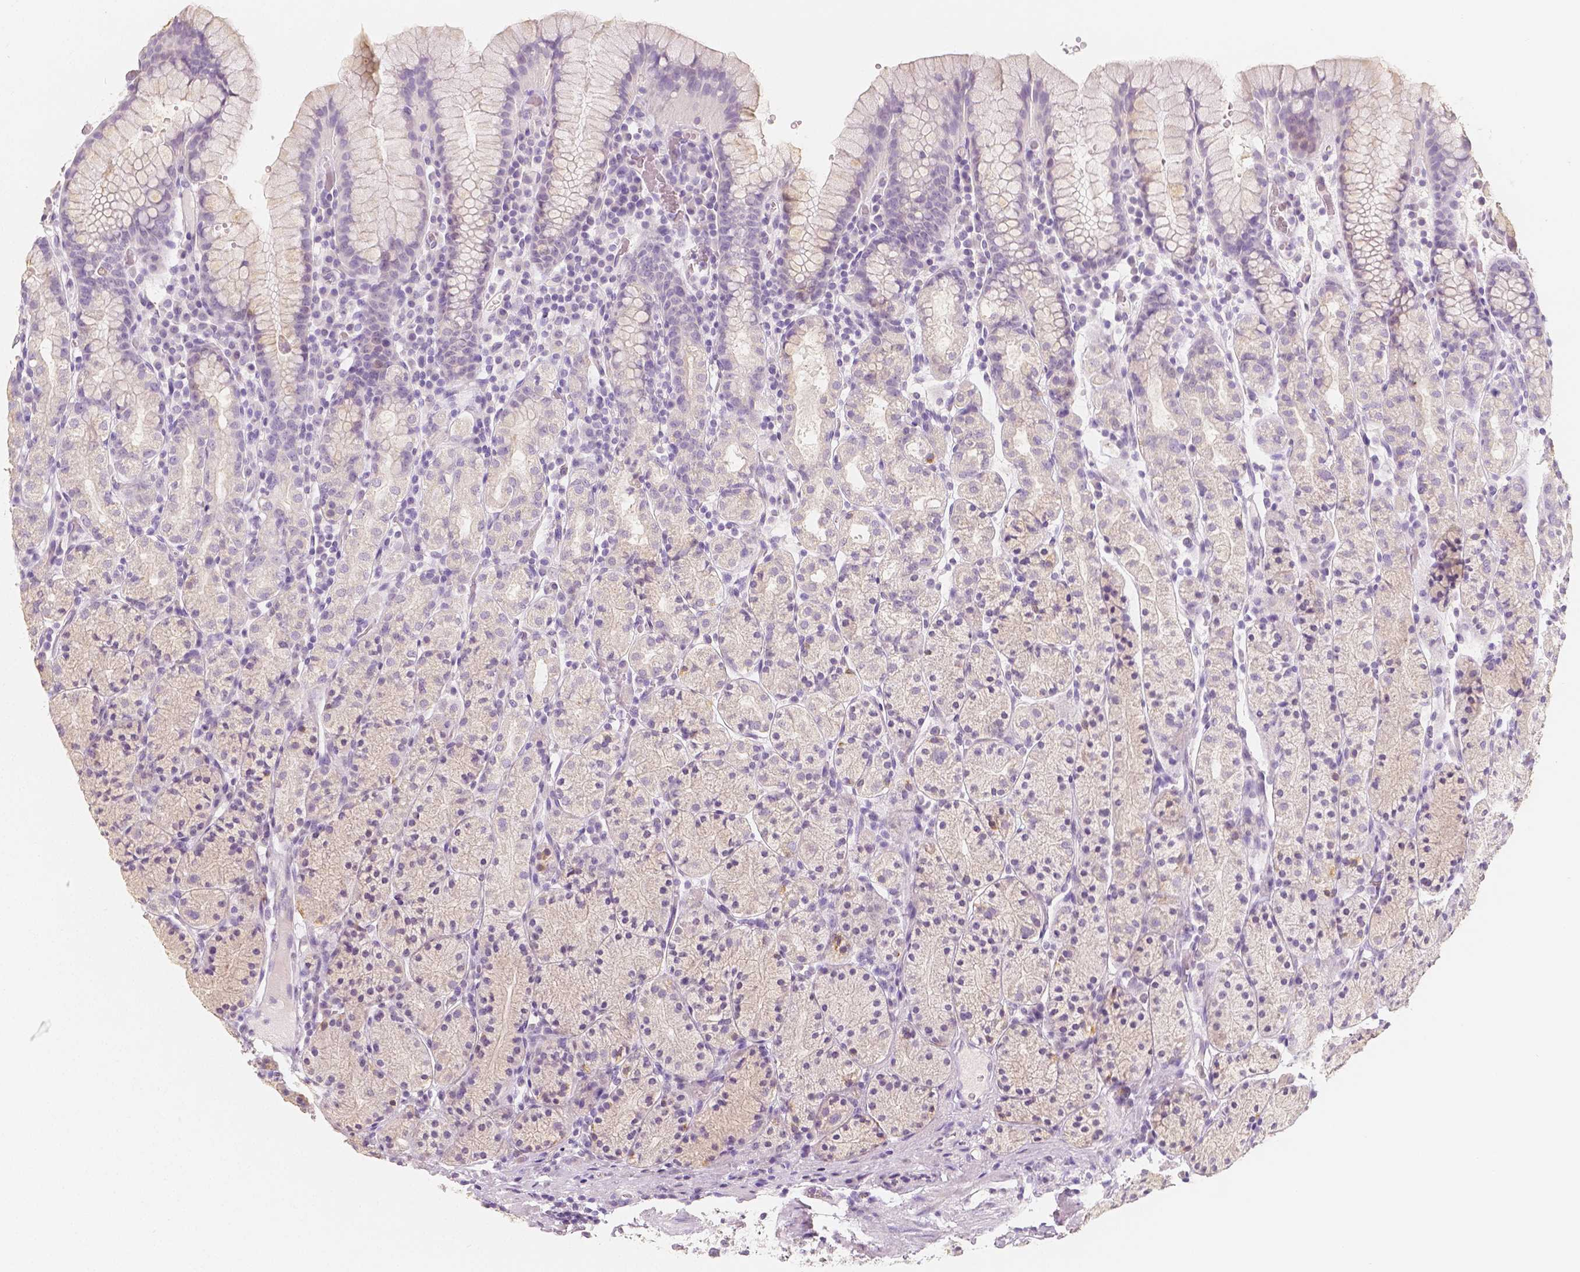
{"staining": {"intensity": "negative", "quantity": "none", "location": "none"}, "tissue": "stomach", "cell_type": "Glandular cells", "image_type": "normal", "snomed": [{"axis": "morphology", "description": "Normal tissue, NOS"}, {"axis": "topography", "description": "Stomach, upper"}, {"axis": "topography", "description": "Stomach"}], "caption": "DAB (3,3'-diaminobenzidine) immunohistochemical staining of normal stomach reveals no significant staining in glandular cells. (Brightfield microscopy of DAB IHC at high magnification).", "gene": "NECAB2", "patient": {"sex": "male", "age": 62}}